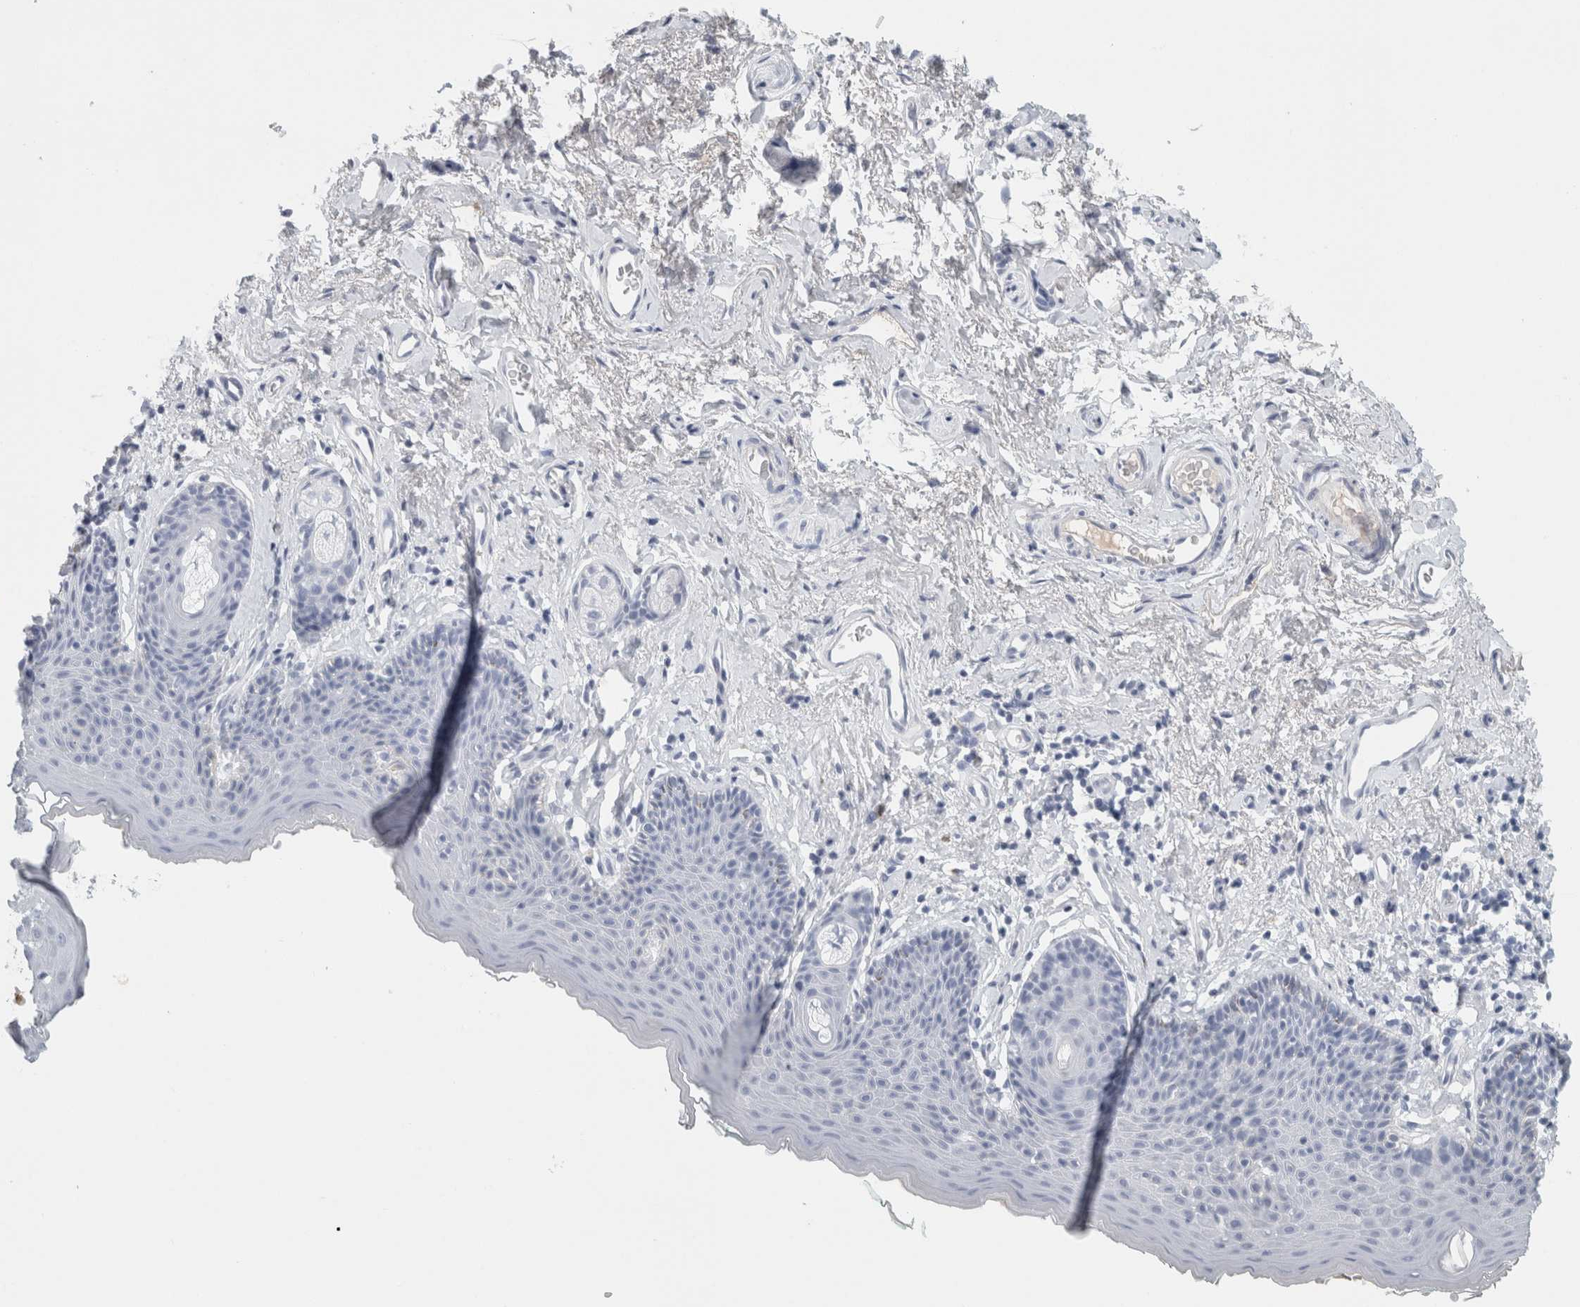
{"staining": {"intensity": "weak", "quantity": "<25%", "location": "cytoplasmic/membranous"}, "tissue": "skin", "cell_type": "Epidermal cells", "image_type": "normal", "snomed": [{"axis": "morphology", "description": "Normal tissue, NOS"}, {"axis": "topography", "description": "Vulva"}], "caption": "Benign skin was stained to show a protein in brown. There is no significant staining in epidermal cells.", "gene": "TSPAN8", "patient": {"sex": "female", "age": 66}}